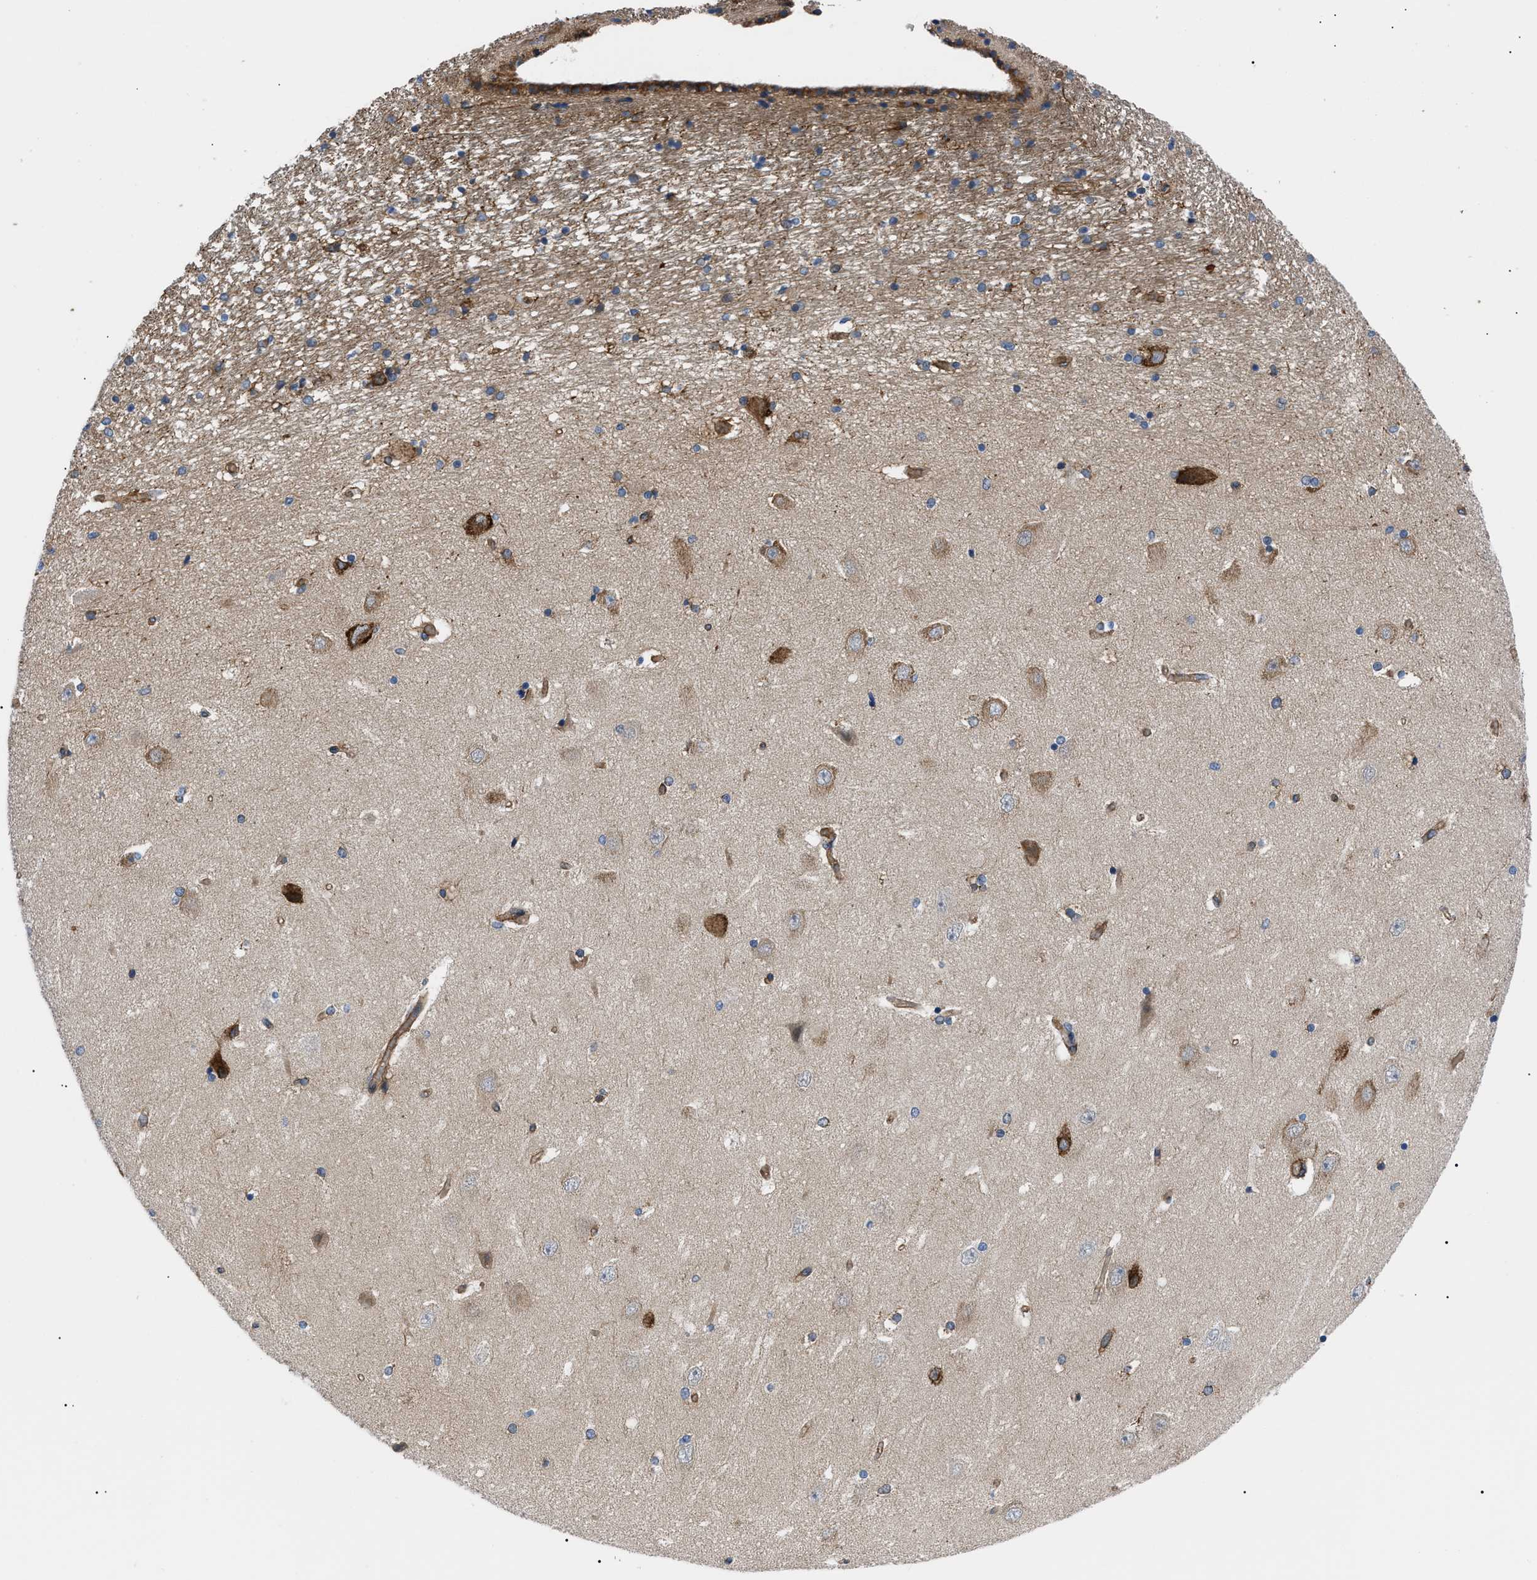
{"staining": {"intensity": "moderate", "quantity": "<25%", "location": "cytoplasmic/membranous"}, "tissue": "hippocampus", "cell_type": "Glial cells", "image_type": "normal", "snomed": [{"axis": "morphology", "description": "Normal tissue, NOS"}, {"axis": "topography", "description": "Hippocampus"}], "caption": "Protein analysis of normal hippocampus displays moderate cytoplasmic/membranous positivity in about <25% of glial cells.", "gene": "MYO10", "patient": {"sex": "female", "age": 54}}